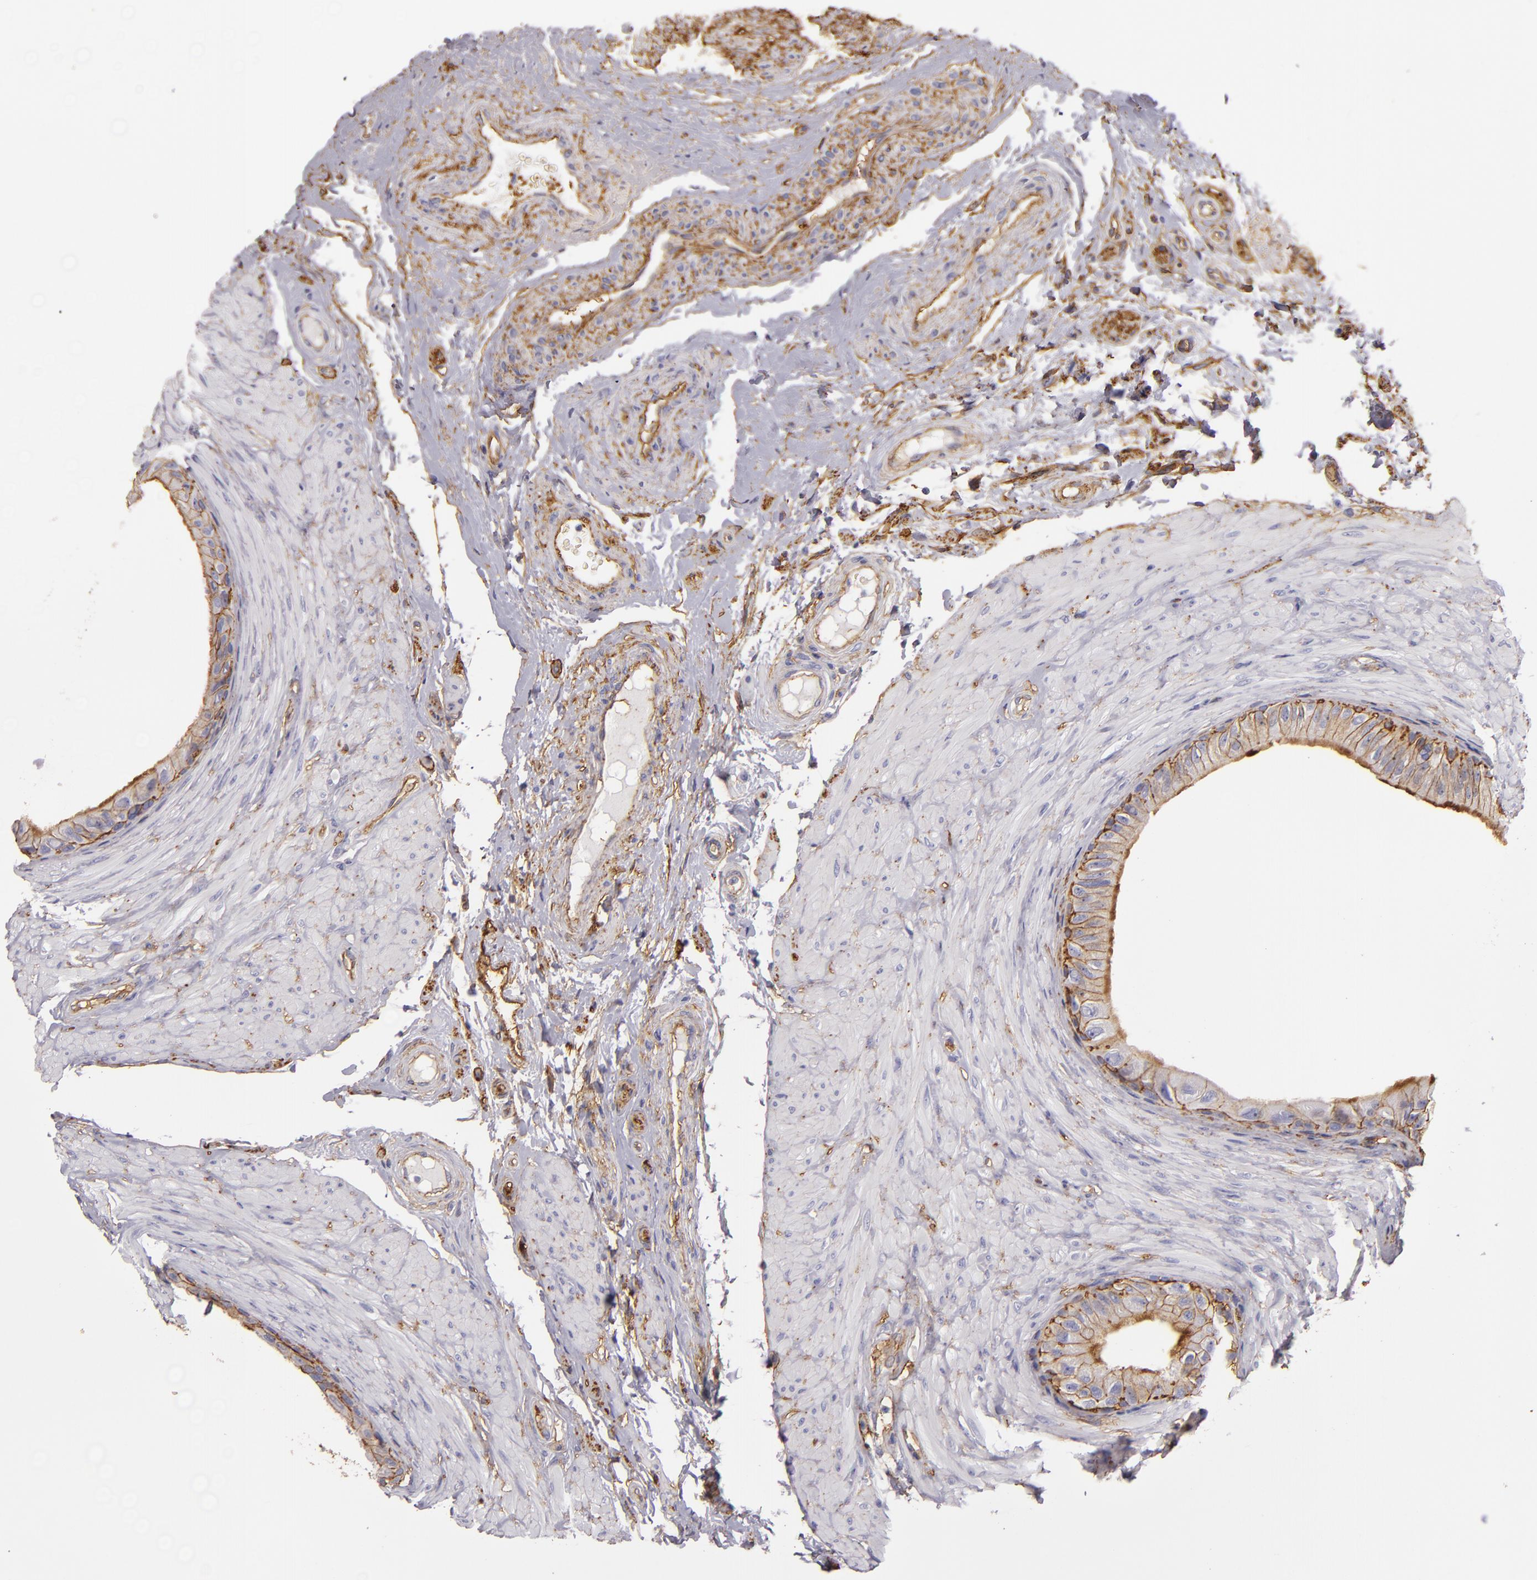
{"staining": {"intensity": "moderate", "quantity": ">75%", "location": "cytoplasmic/membranous"}, "tissue": "epididymis", "cell_type": "Glandular cells", "image_type": "normal", "snomed": [{"axis": "morphology", "description": "Normal tissue, NOS"}, {"axis": "topography", "description": "Epididymis"}], "caption": "An IHC image of unremarkable tissue is shown. Protein staining in brown shows moderate cytoplasmic/membranous positivity in epididymis within glandular cells. Ihc stains the protein of interest in brown and the nuclei are stained blue.", "gene": "CD9", "patient": {"sex": "male", "age": 68}}